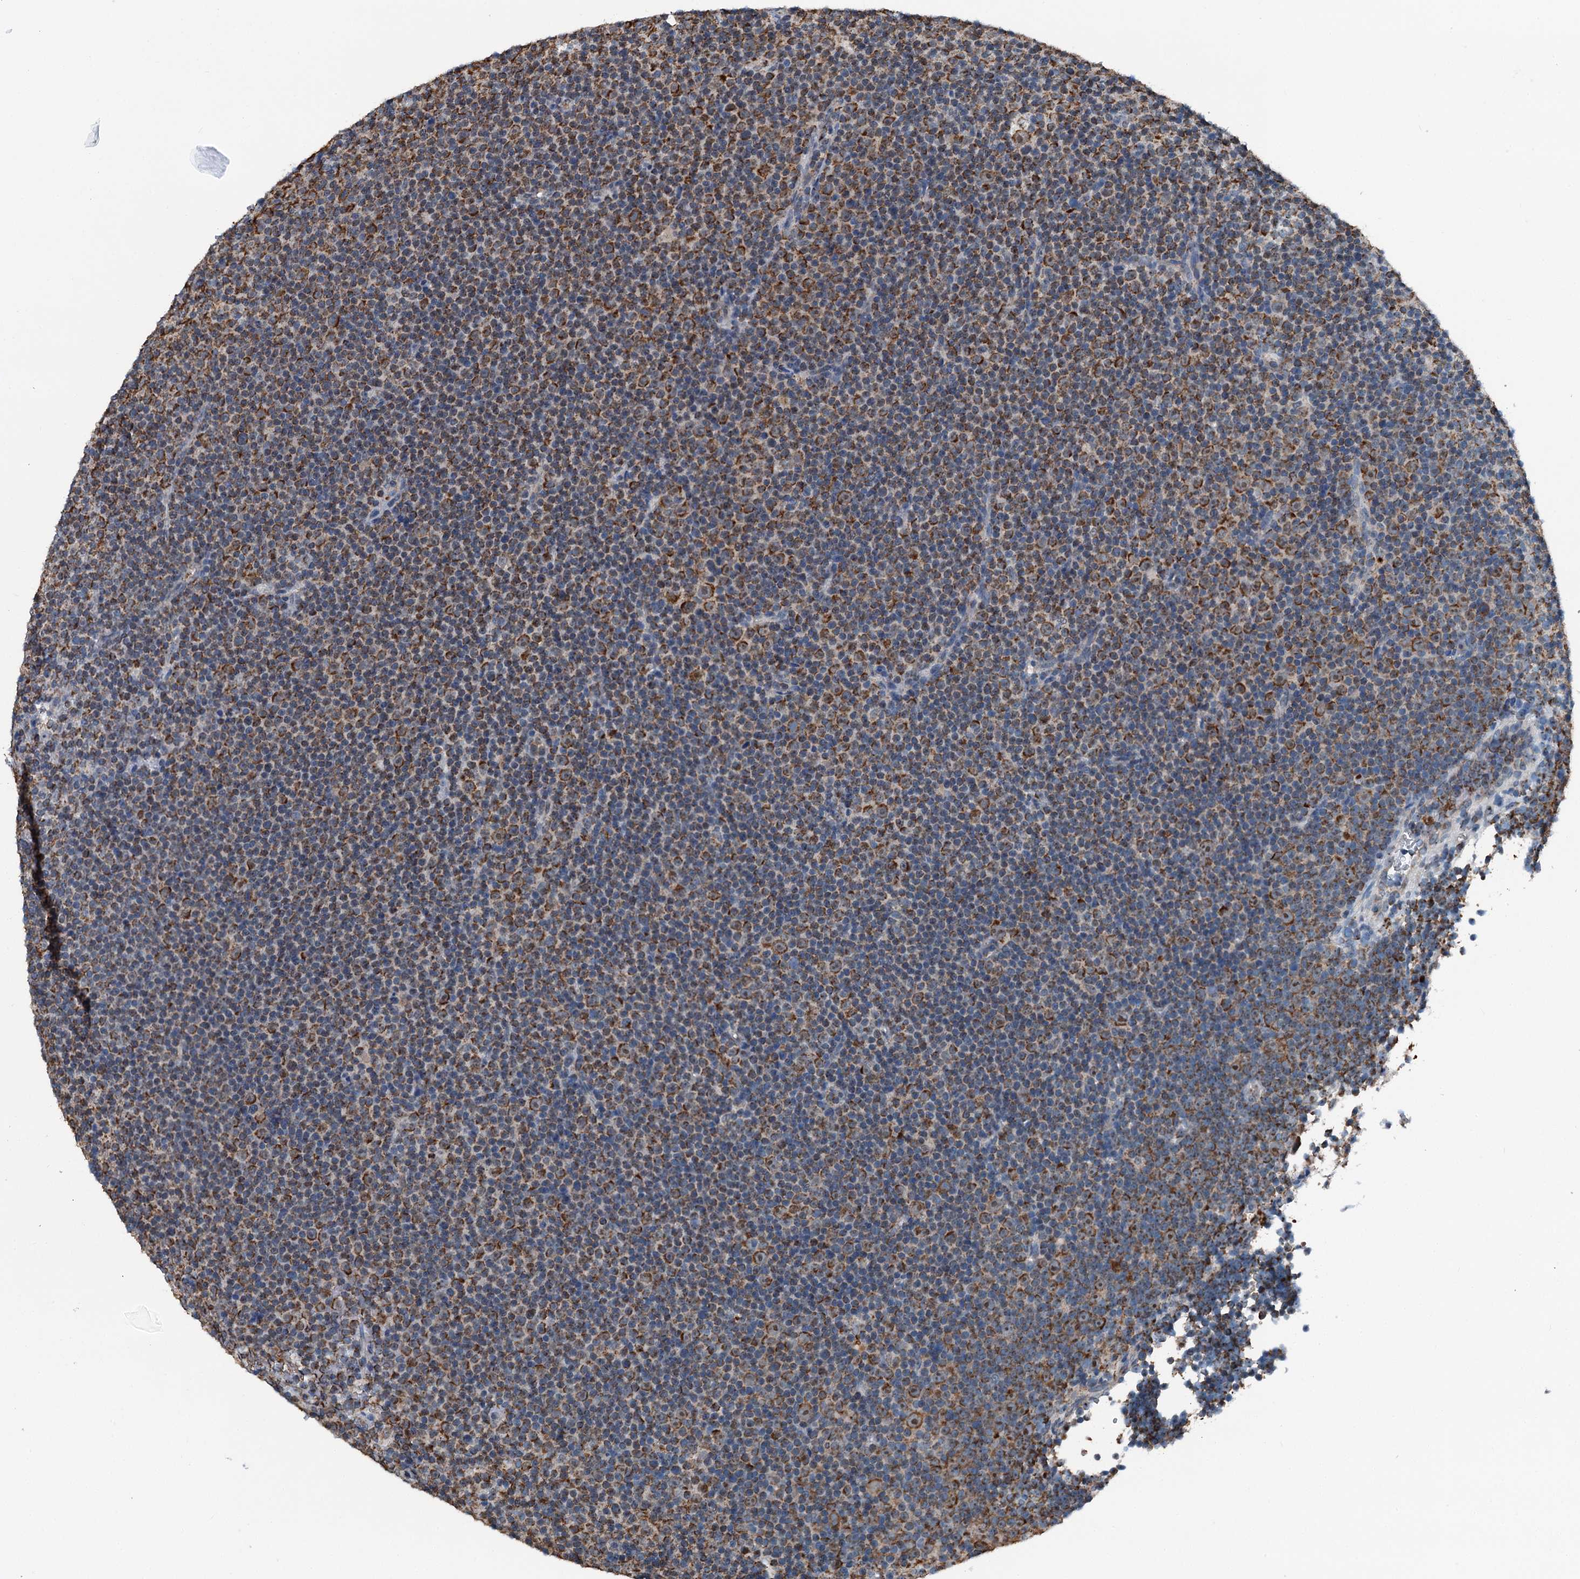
{"staining": {"intensity": "moderate", "quantity": "25%-75%", "location": "cytoplasmic/membranous"}, "tissue": "lymphoma", "cell_type": "Tumor cells", "image_type": "cancer", "snomed": [{"axis": "morphology", "description": "Malignant lymphoma, non-Hodgkin's type, Low grade"}, {"axis": "topography", "description": "Lymph node"}], "caption": "This image shows immunohistochemistry (IHC) staining of human low-grade malignant lymphoma, non-Hodgkin's type, with medium moderate cytoplasmic/membranous positivity in about 25%-75% of tumor cells.", "gene": "TRPT1", "patient": {"sex": "female", "age": 67}}